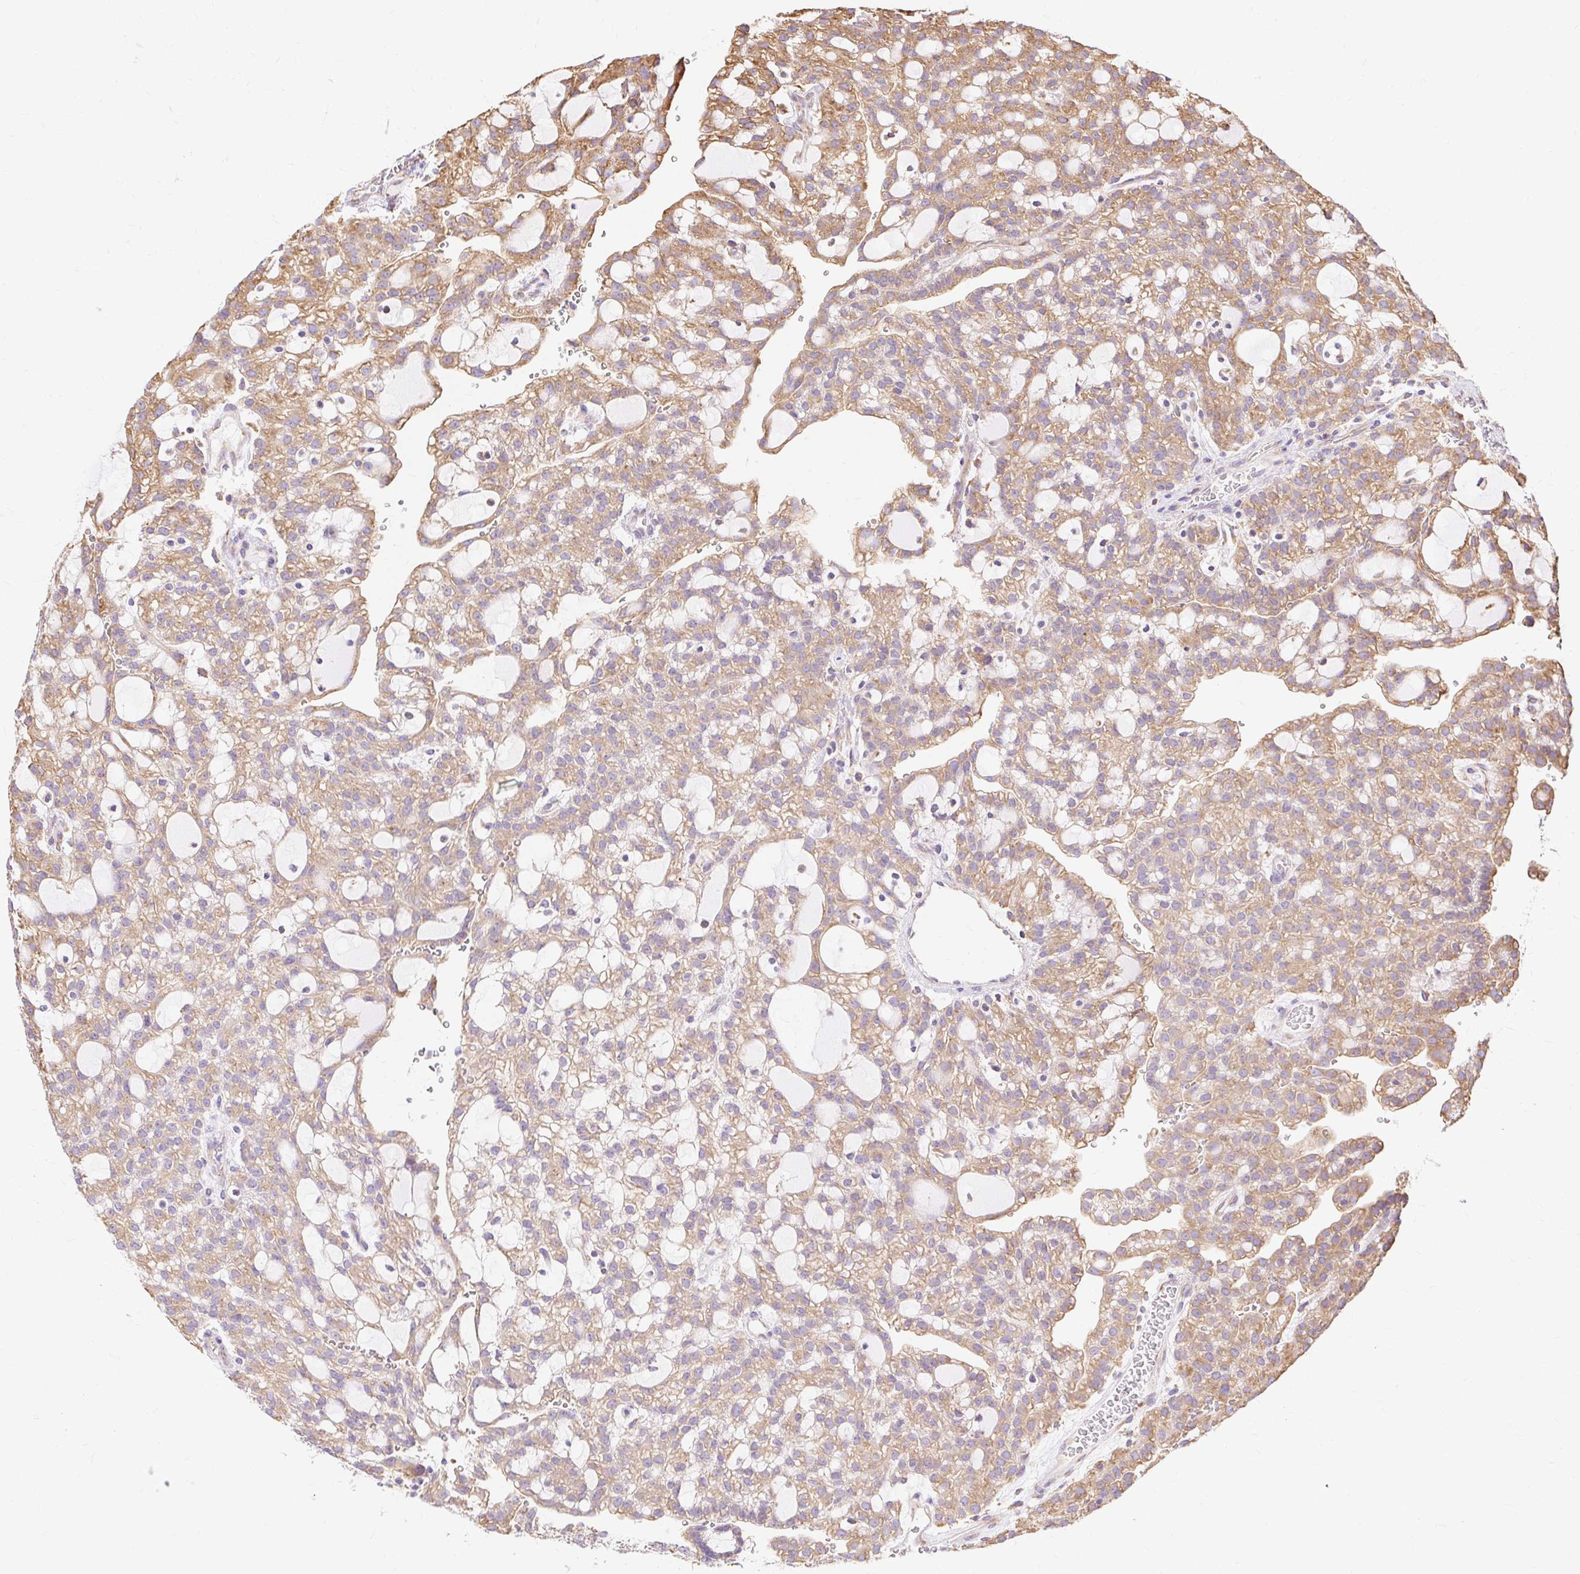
{"staining": {"intensity": "moderate", "quantity": ">75%", "location": "cytoplasmic/membranous"}, "tissue": "renal cancer", "cell_type": "Tumor cells", "image_type": "cancer", "snomed": [{"axis": "morphology", "description": "Adenocarcinoma, NOS"}, {"axis": "topography", "description": "Kidney"}], "caption": "This is a histology image of immunohistochemistry (IHC) staining of renal cancer, which shows moderate expression in the cytoplasmic/membranous of tumor cells.", "gene": "RPS17", "patient": {"sex": "male", "age": 63}}